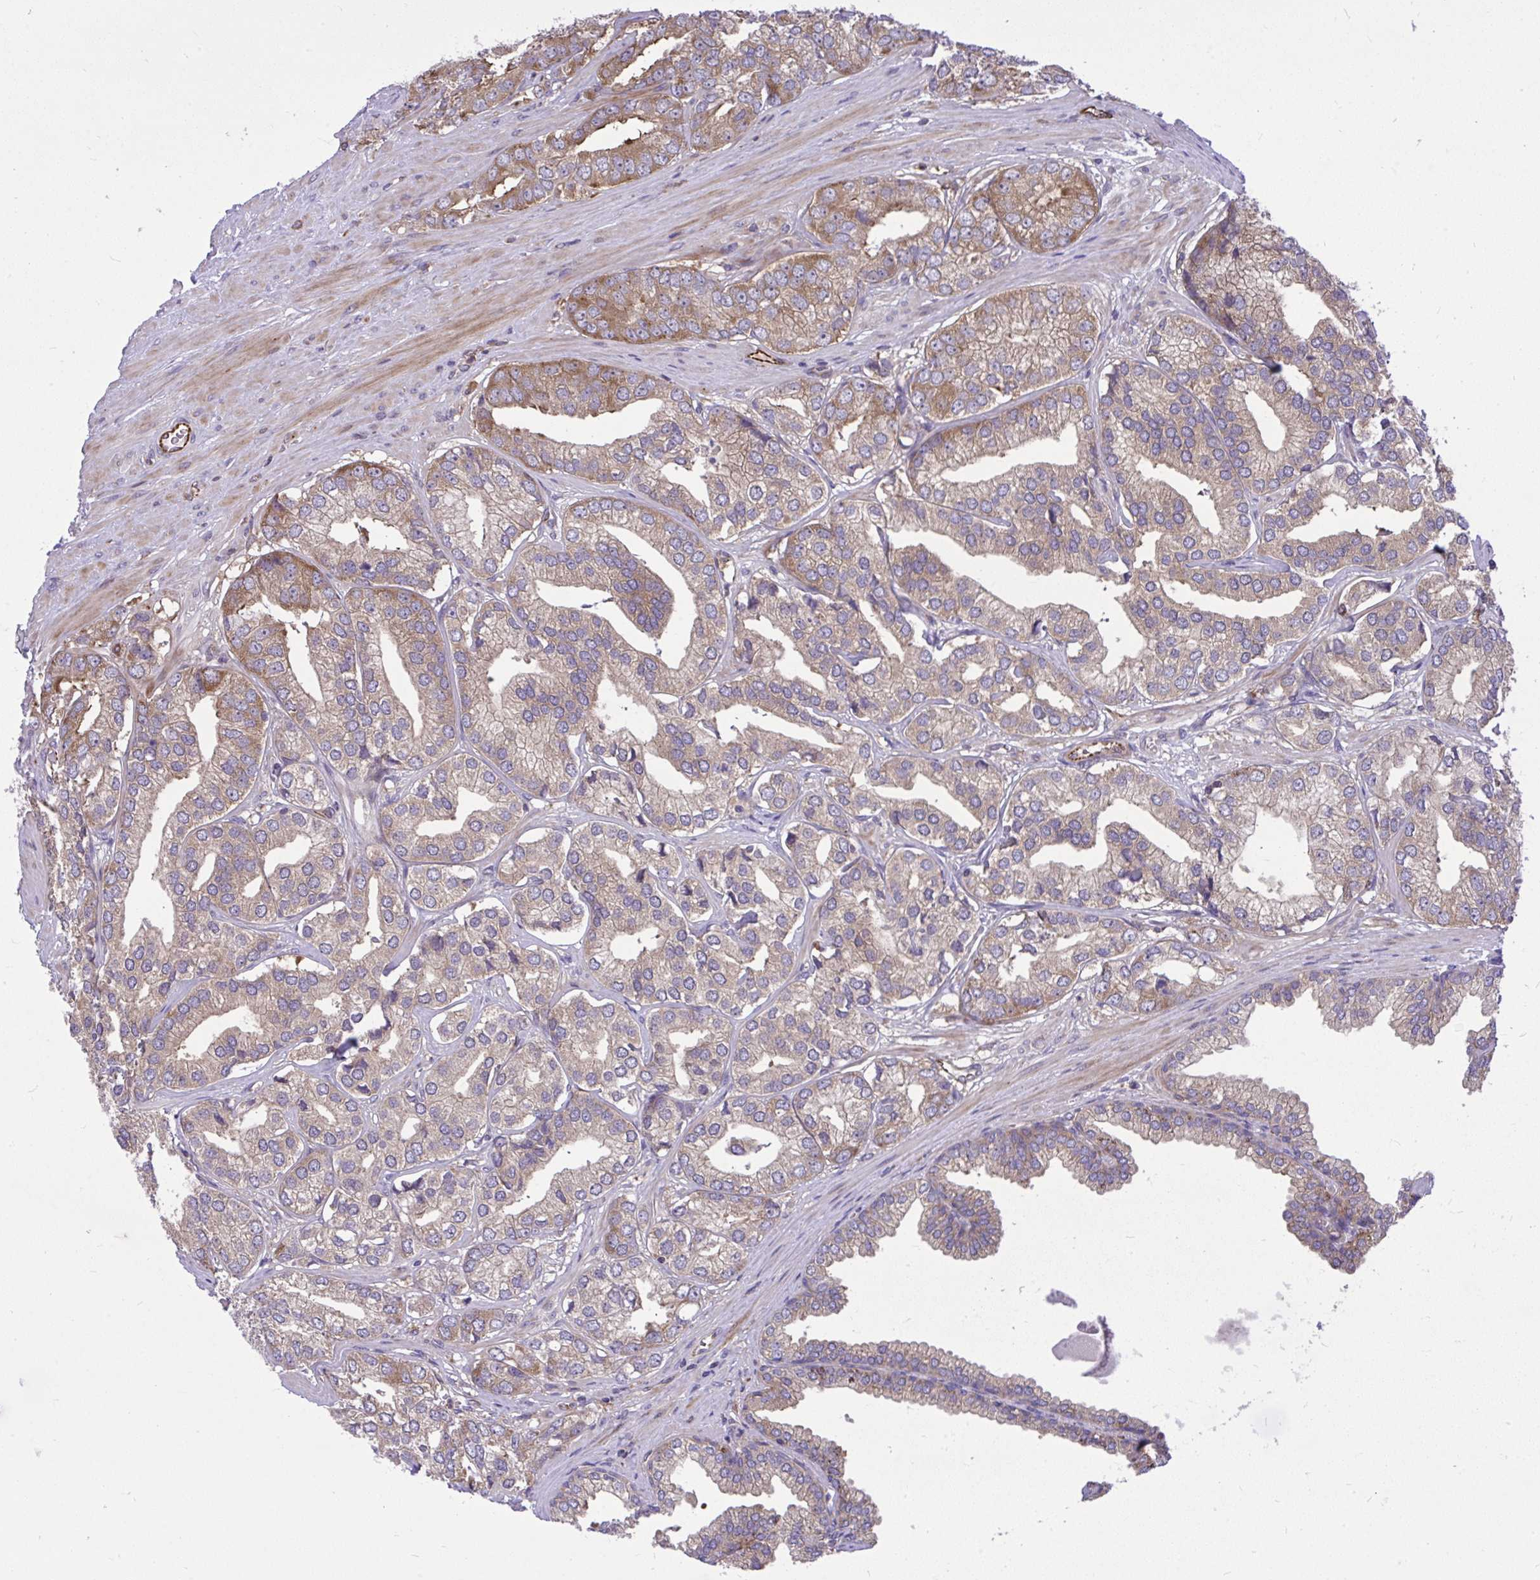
{"staining": {"intensity": "weak", "quantity": "25%-75%", "location": "cytoplasmic/membranous"}, "tissue": "prostate cancer", "cell_type": "Tumor cells", "image_type": "cancer", "snomed": [{"axis": "morphology", "description": "Adenocarcinoma, High grade"}, {"axis": "topography", "description": "Prostate"}], "caption": "Brown immunohistochemical staining in human prostate cancer (adenocarcinoma (high-grade)) reveals weak cytoplasmic/membranous staining in about 25%-75% of tumor cells. (DAB (3,3'-diaminobenzidine) IHC, brown staining for protein, blue staining for nuclei).", "gene": "PAIP2", "patient": {"sex": "male", "age": 58}}